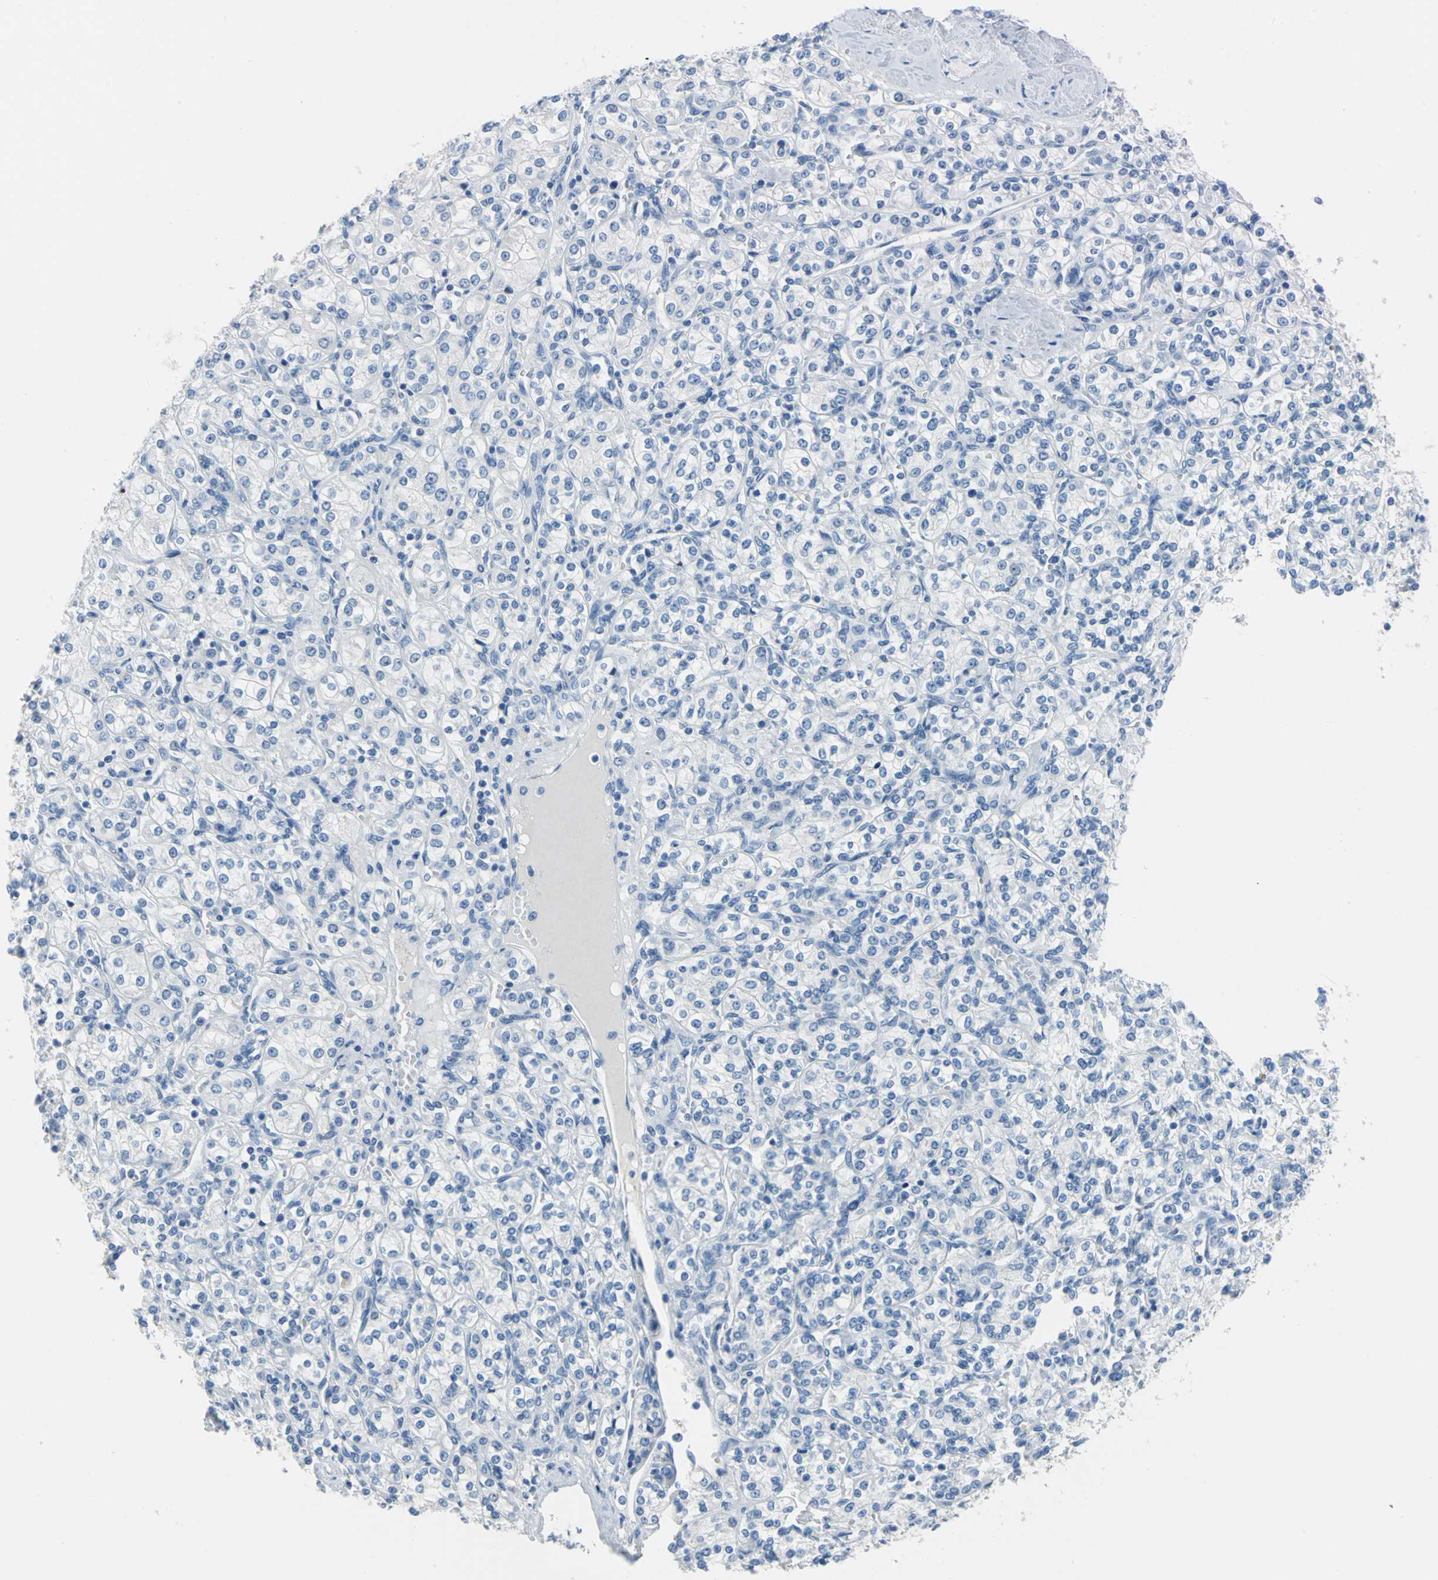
{"staining": {"intensity": "negative", "quantity": "none", "location": "none"}, "tissue": "renal cancer", "cell_type": "Tumor cells", "image_type": "cancer", "snomed": [{"axis": "morphology", "description": "Adenocarcinoma, NOS"}, {"axis": "topography", "description": "Kidney"}], "caption": "Tumor cells are negative for brown protein staining in renal adenocarcinoma.", "gene": "MUC4", "patient": {"sex": "male", "age": 77}}